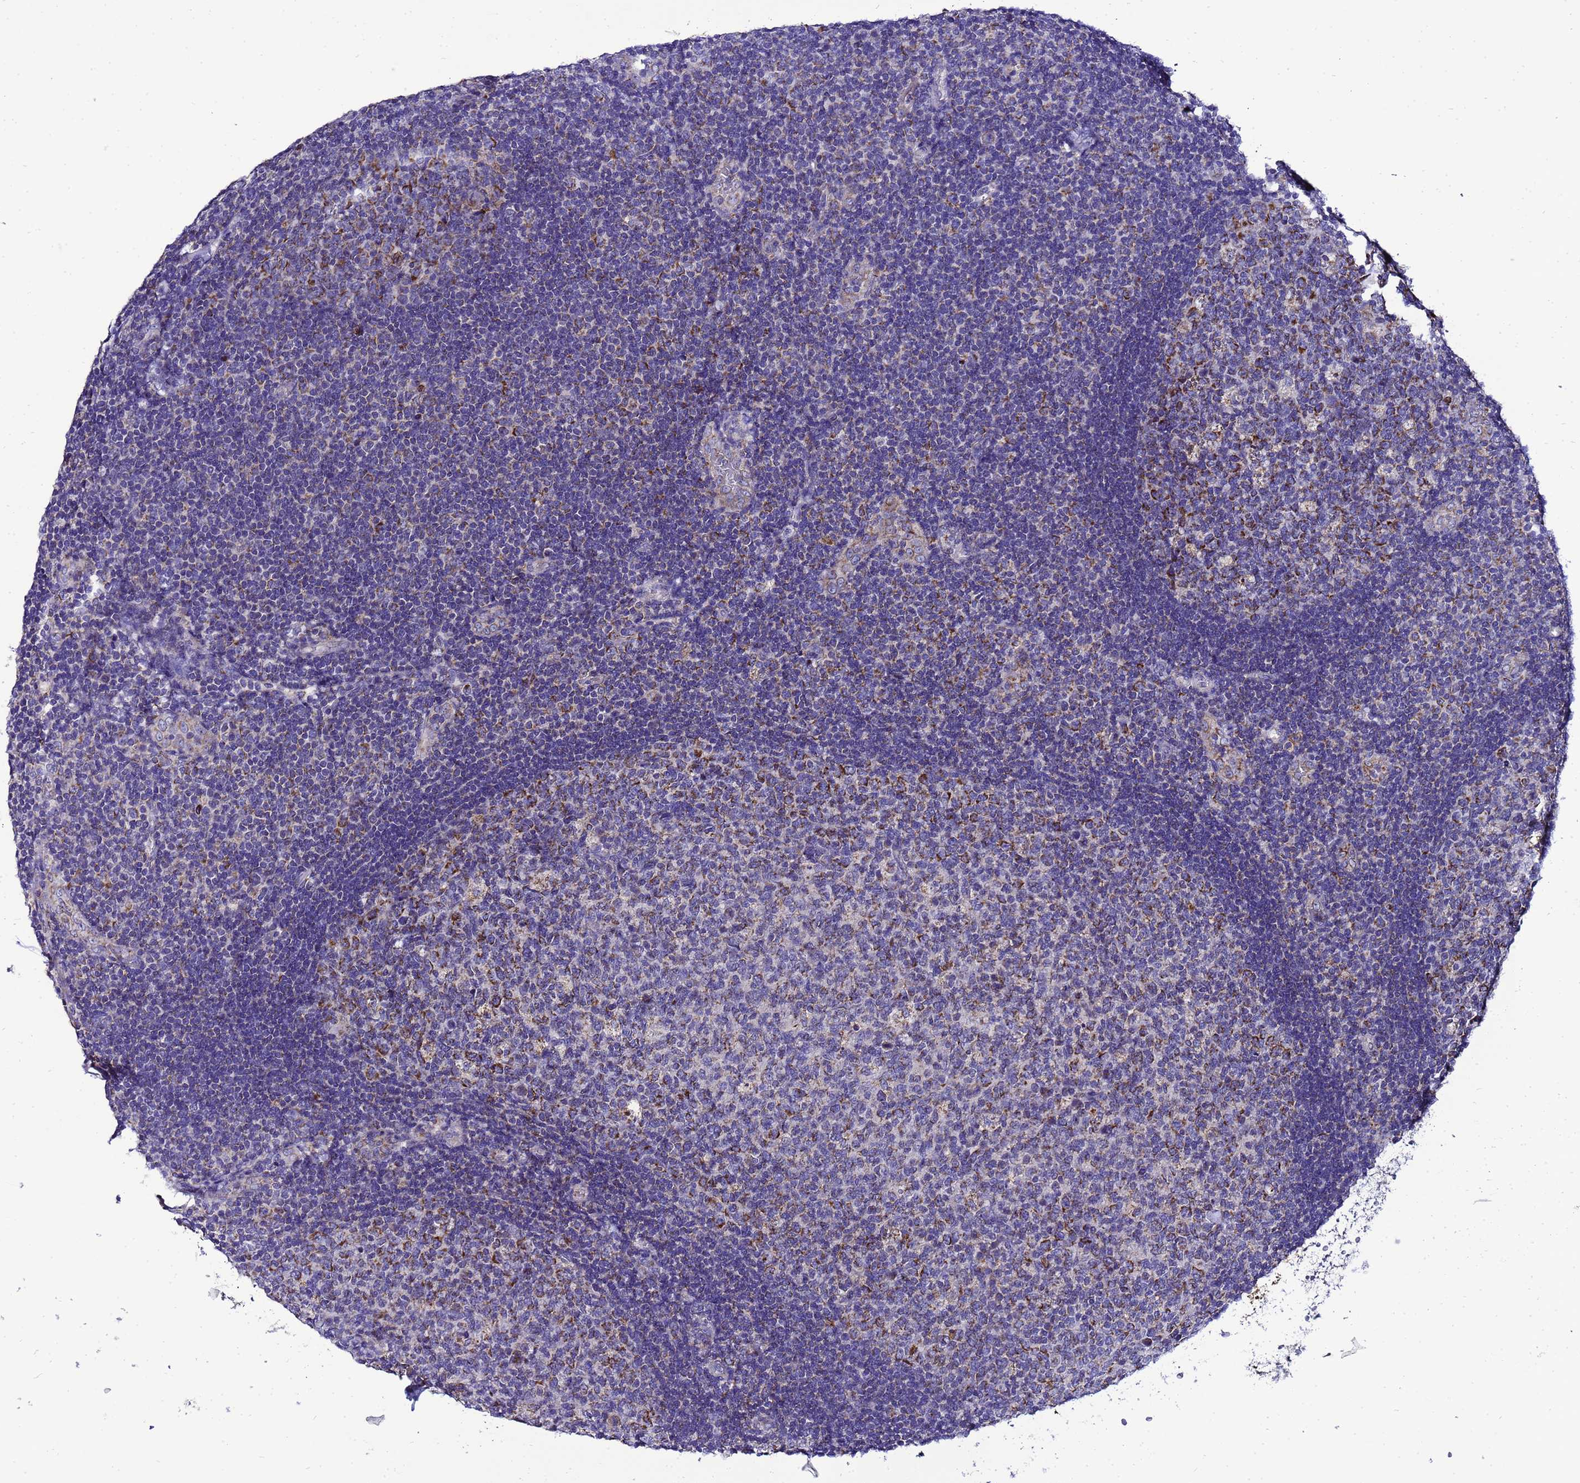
{"staining": {"intensity": "moderate", "quantity": "<25%", "location": "cytoplasmic/membranous"}, "tissue": "tonsil", "cell_type": "Germinal center cells", "image_type": "normal", "snomed": [{"axis": "morphology", "description": "Normal tissue, NOS"}, {"axis": "topography", "description": "Tonsil"}], "caption": "Germinal center cells show low levels of moderate cytoplasmic/membranous staining in approximately <25% of cells in normal tonsil. The staining is performed using DAB (3,3'-diaminobenzidine) brown chromogen to label protein expression. The nuclei are counter-stained blue using hematoxylin.", "gene": "HIGD2A", "patient": {"sex": "male", "age": 17}}